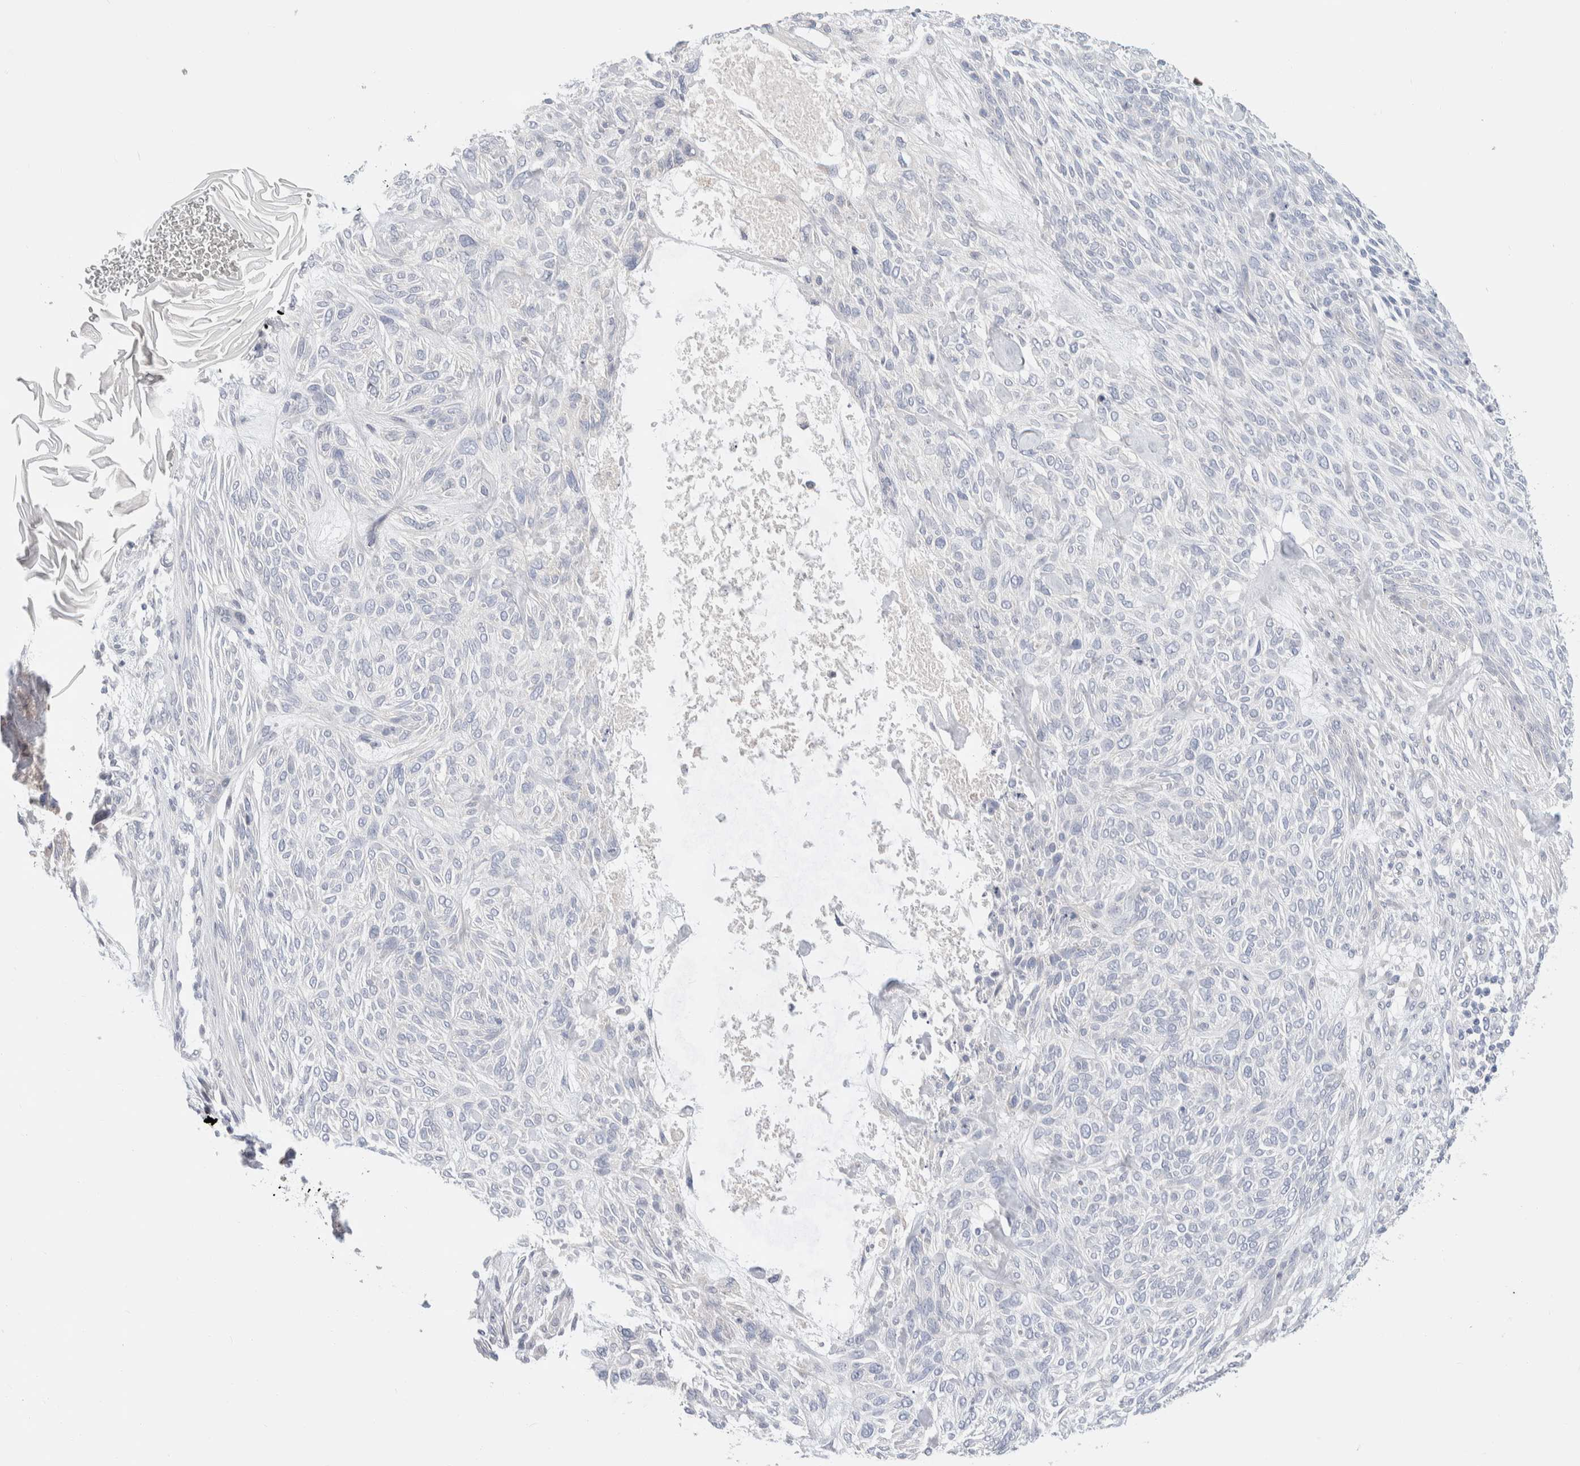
{"staining": {"intensity": "negative", "quantity": "none", "location": "none"}, "tissue": "skin cancer", "cell_type": "Tumor cells", "image_type": "cancer", "snomed": [{"axis": "morphology", "description": "Basal cell carcinoma"}, {"axis": "topography", "description": "Skin"}], "caption": "Immunohistochemistry image of human skin basal cell carcinoma stained for a protein (brown), which exhibits no staining in tumor cells.", "gene": "RUSF1", "patient": {"sex": "male", "age": 55}}